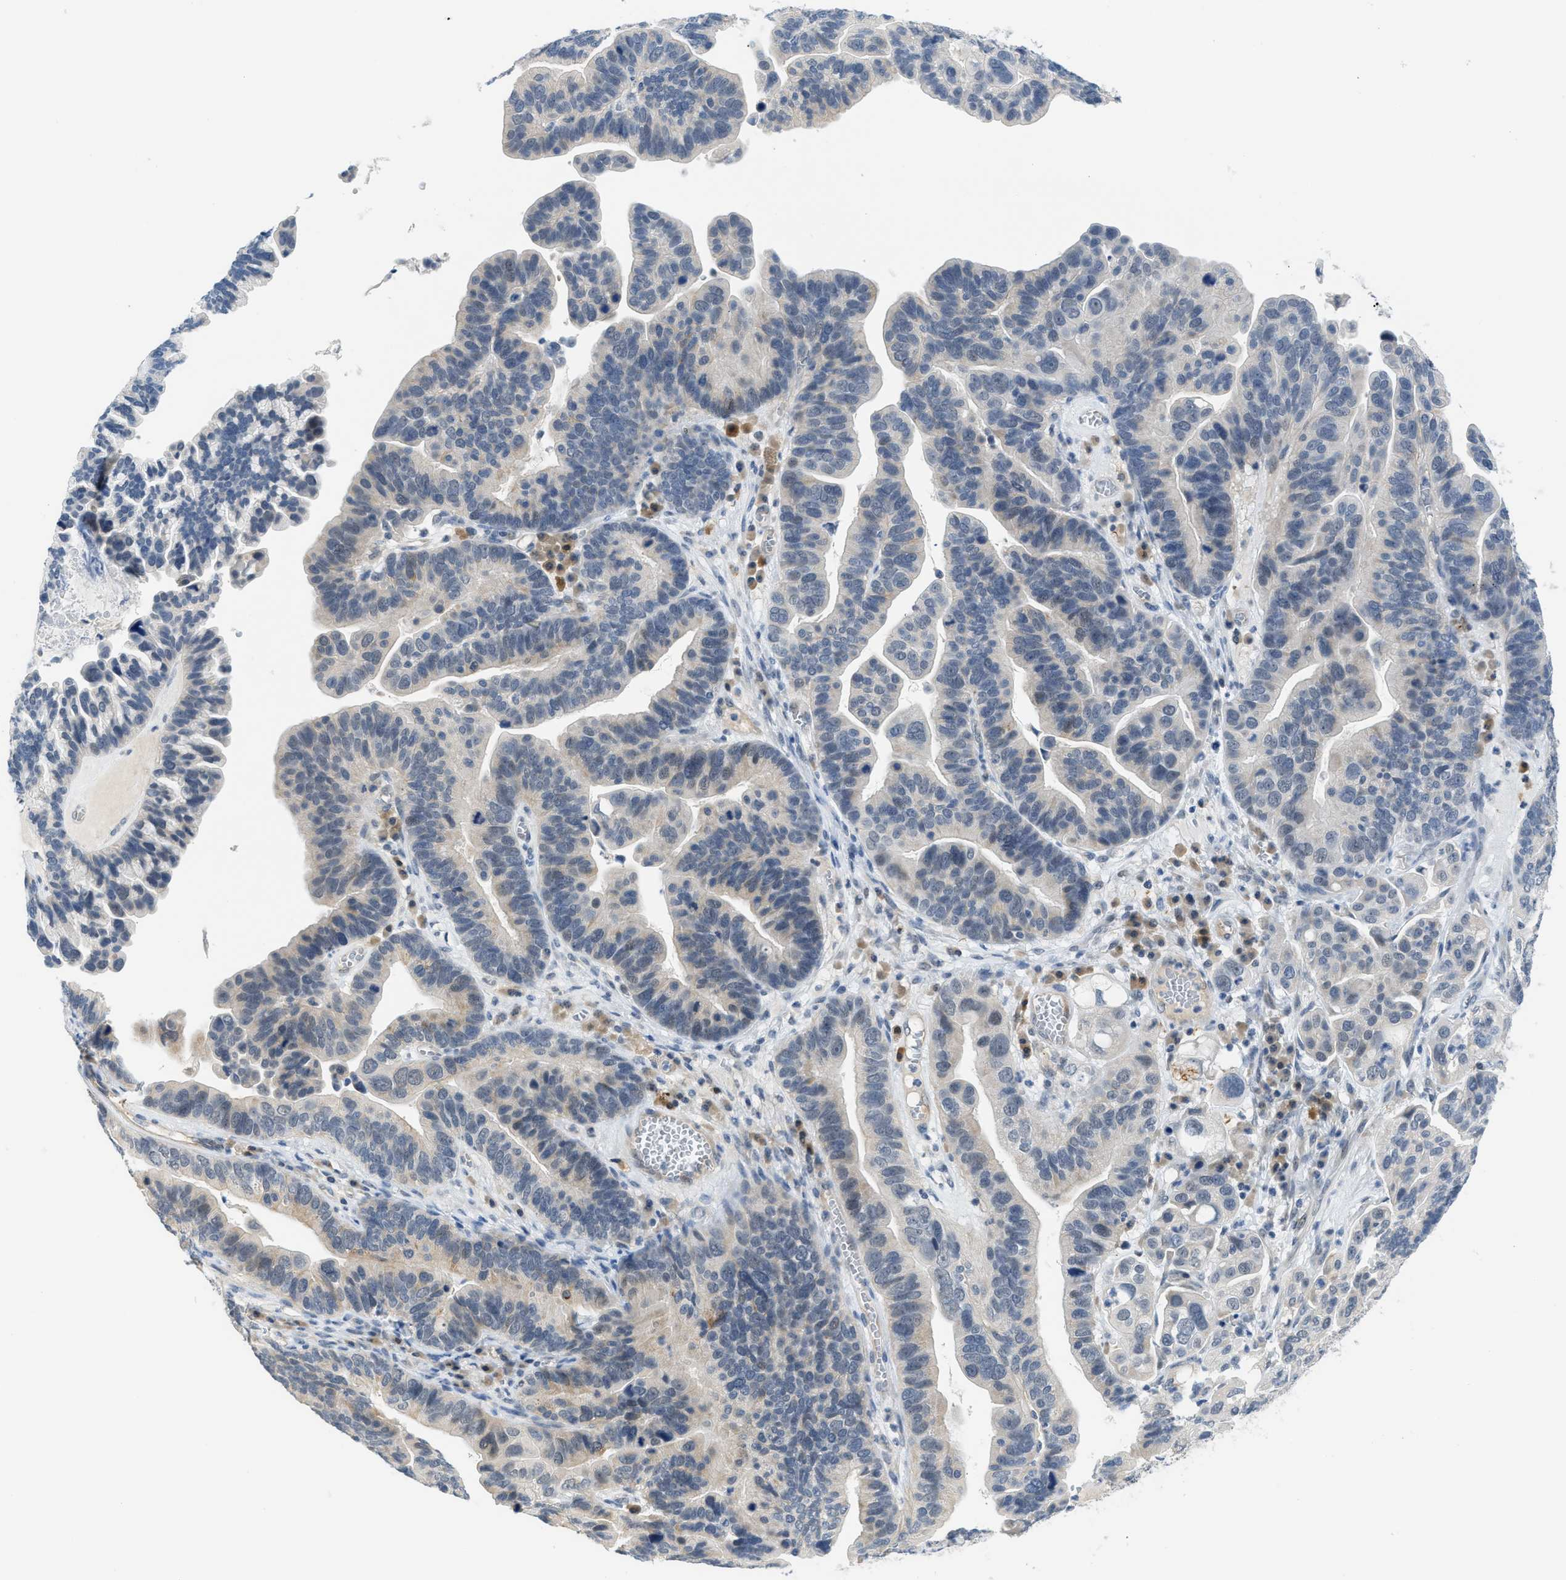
{"staining": {"intensity": "weak", "quantity": "<25%", "location": "cytoplasmic/membranous"}, "tissue": "ovarian cancer", "cell_type": "Tumor cells", "image_type": "cancer", "snomed": [{"axis": "morphology", "description": "Cystadenocarcinoma, serous, NOS"}, {"axis": "topography", "description": "Ovary"}], "caption": "The histopathology image shows no staining of tumor cells in ovarian serous cystadenocarcinoma.", "gene": "PSAT1", "patient": {"sex": "female", "age": 56}}